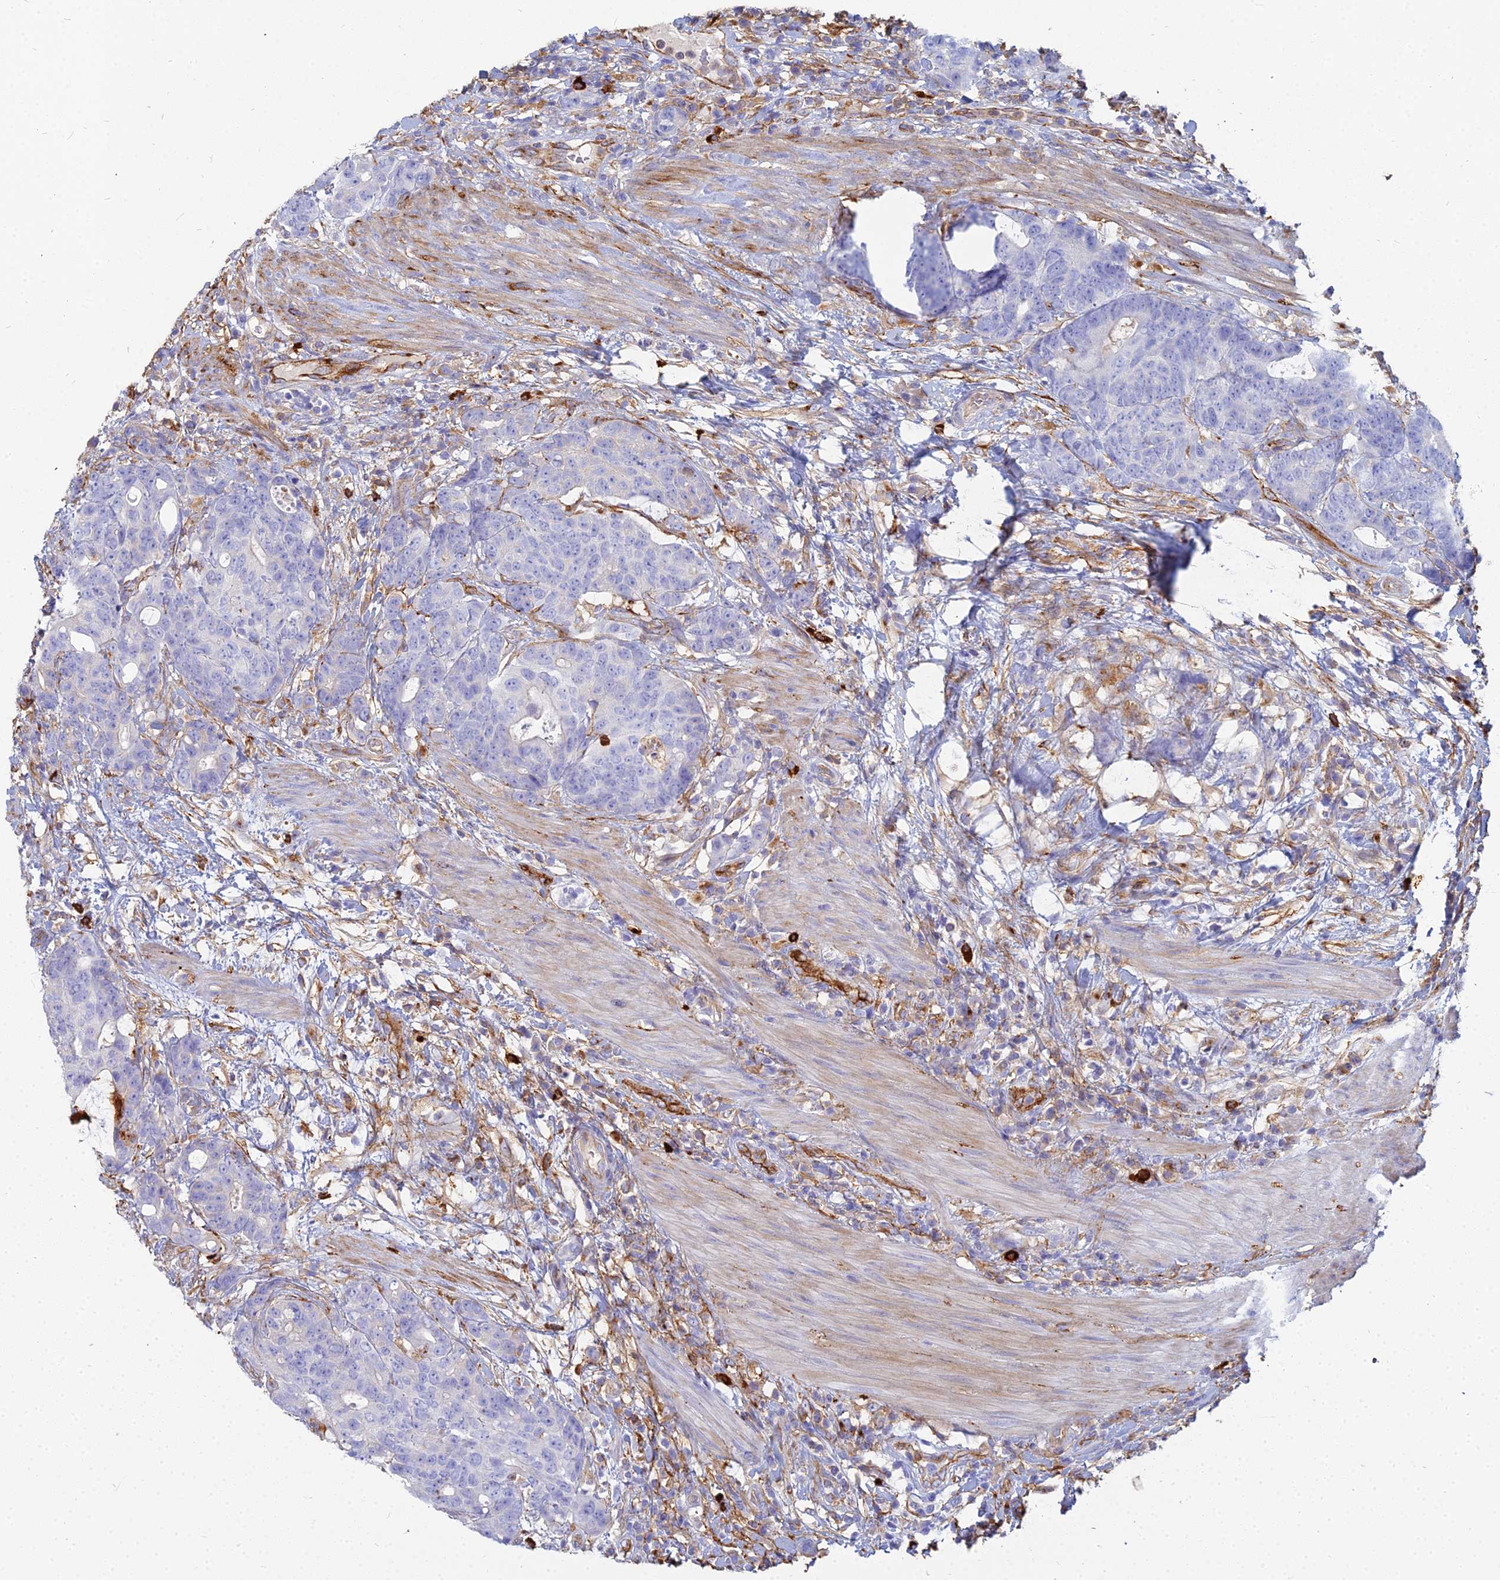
{"staining": {"intensity": "negative", "quantity": "none", "location": "none"}, "tissue": "colorectal cancer", "cell_type": "Tumor cells", "image_type": "cancer", "snomed": [{"axis": "morphology", "description": "Adenocarcinoma, NOS"}, {"axis": "topography", "description": "Colon"}], "caption": "Colorectal cancer stained for a protein using immunohistochemistry (IHC) reveals no positivity tumor cells.", "gene": "VAT1", "patient": {"sex": "female", "age": 82}}